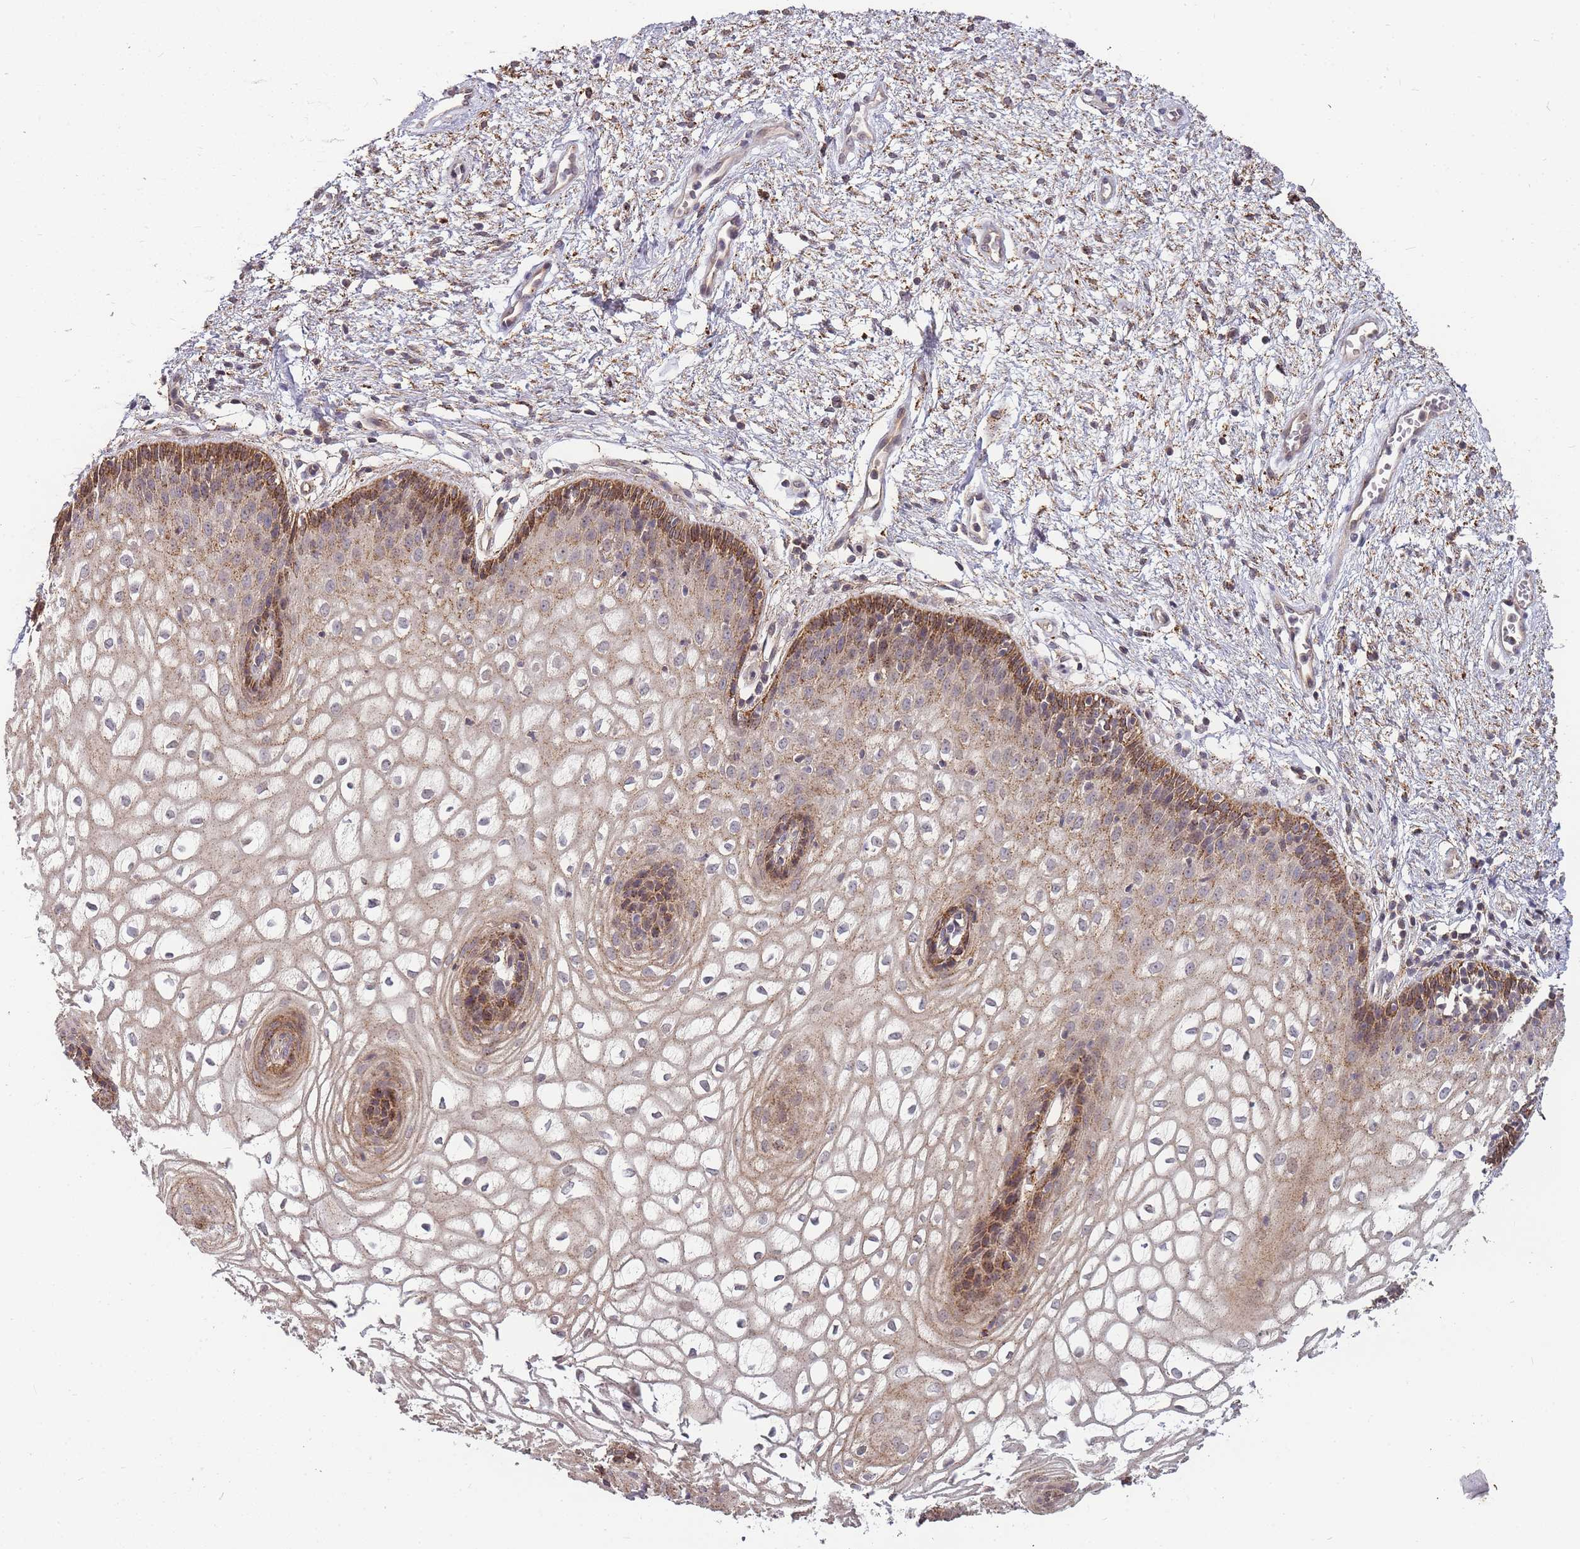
{"staining": {"intensity": "moderate", "quantity": "25%-75%", "location": "cytoplasmic/membranous"}, "tissue": "vagina", "cell_type": "Squamous epithelial cells", "image_type": "normal", "snomed": [{"axis": "morphology", "description": "Normal tissue, NOS"}, {"axis": "topography", "description": "Vagina"}], "caption": "An IHC micrograph of benign tissue is shown. Protein staining in brown labels moderate cytoplasmic/membranous positivity in vagina within squamous epithelial cells. Immunohistochemistry stains the protein in brown and the nuclei are stained blue.", "gene": "ATG5", "patient": {"sex": "female", "age": 34}}